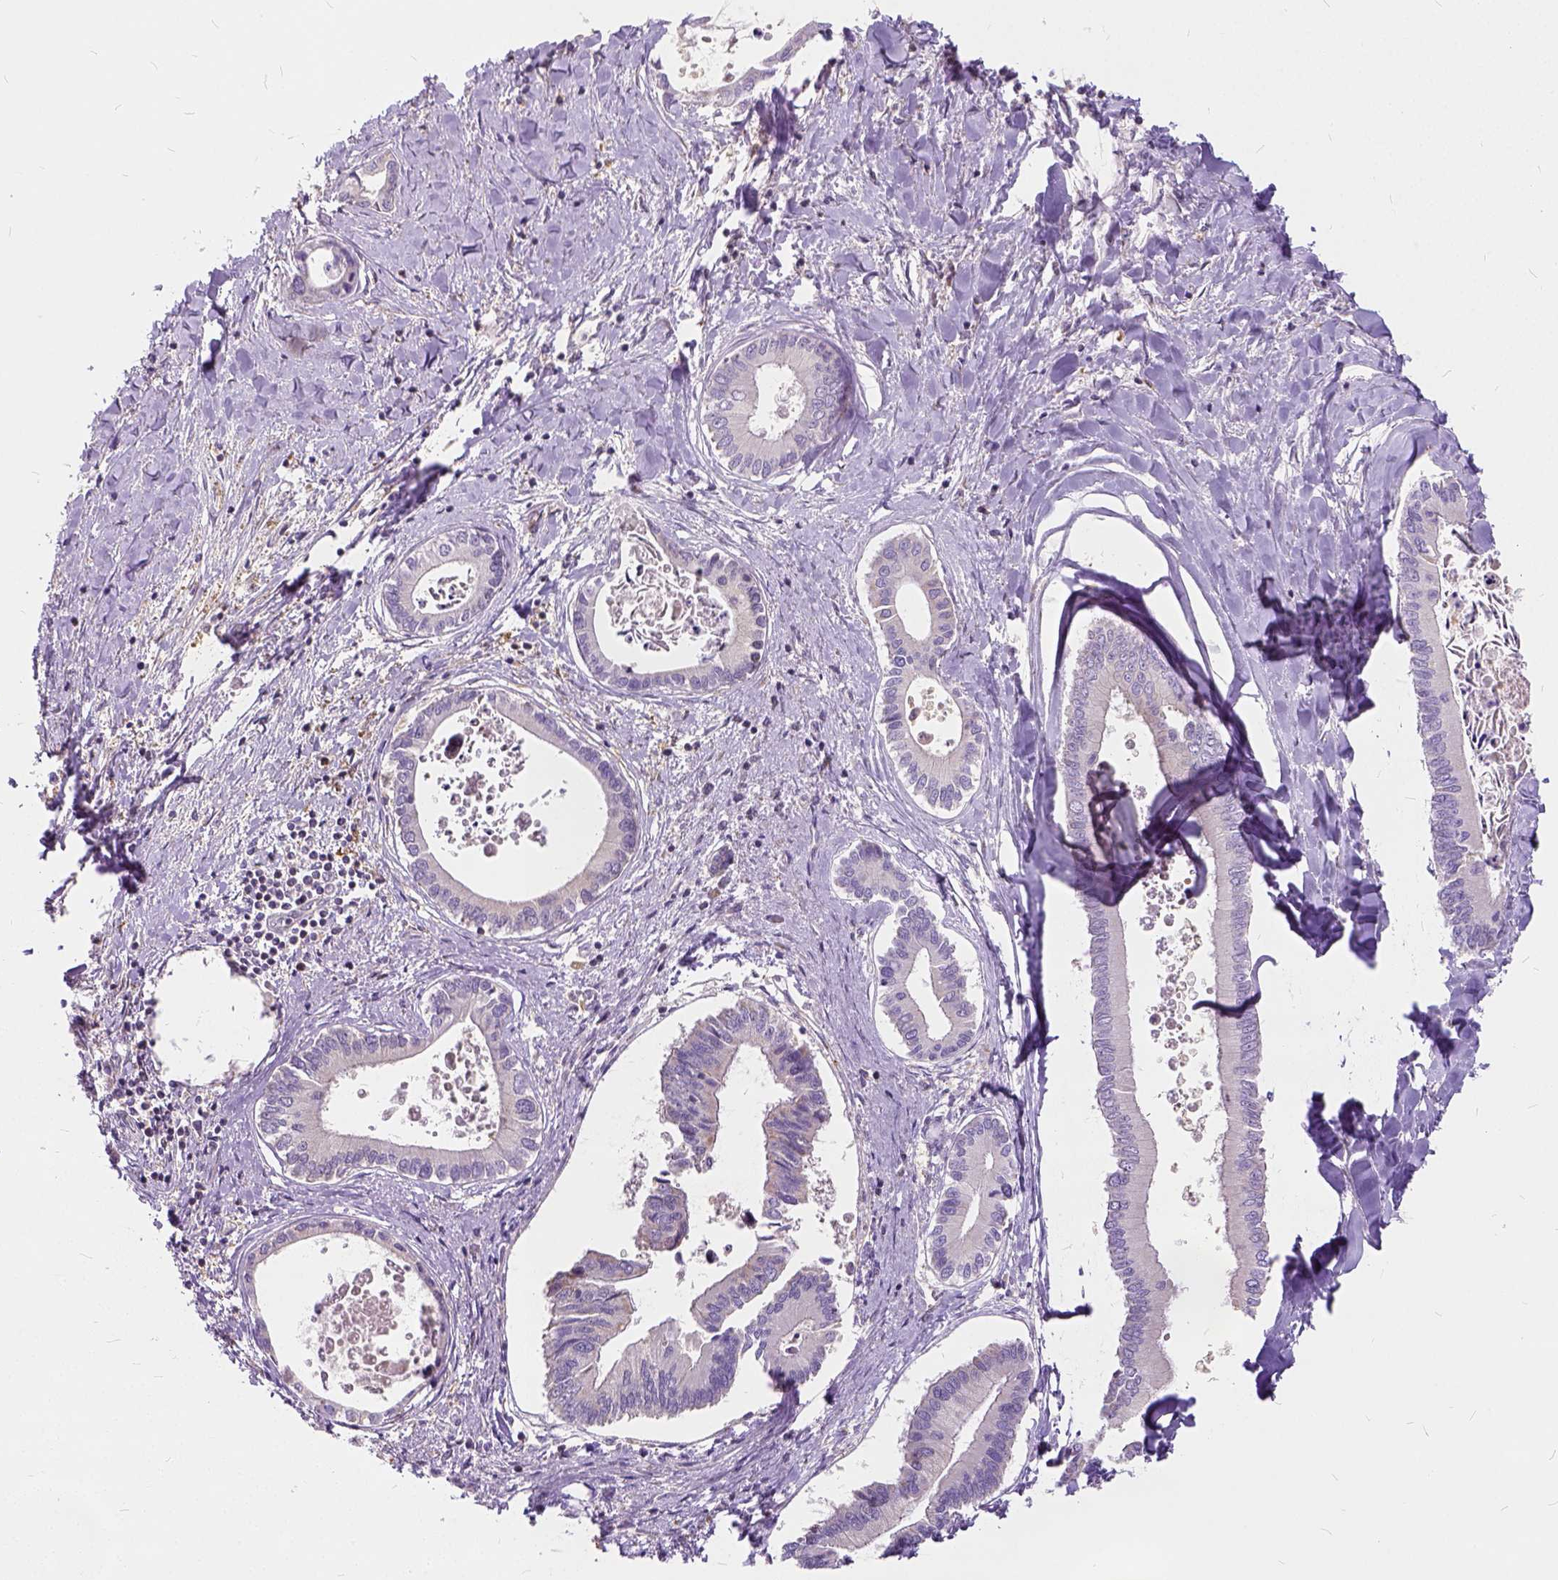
{"staining": {"intensity": "negative", "quantity": "none", "location": "none"}, "tissue": "liver cancer", "cell_type": "Tumor cells", "image_type": "cancer", "snomed": [{"axis": "morphology", "description": "Cholangiocarcinoma"}, {"axis": "topography", "description": "Liver"}], "caption": "Tumor cells show no significant positivity in cholangiocarcinoma (liver). (Stains: DAB (3,3'-diaminobenzidine) immunohistochemistry (IHC) with hematoxylin counter stain, Microscopy: brightfield microscopy at high magnification).", "gene": "CADM4", "patient": {"sex": "male", "age": 66}}